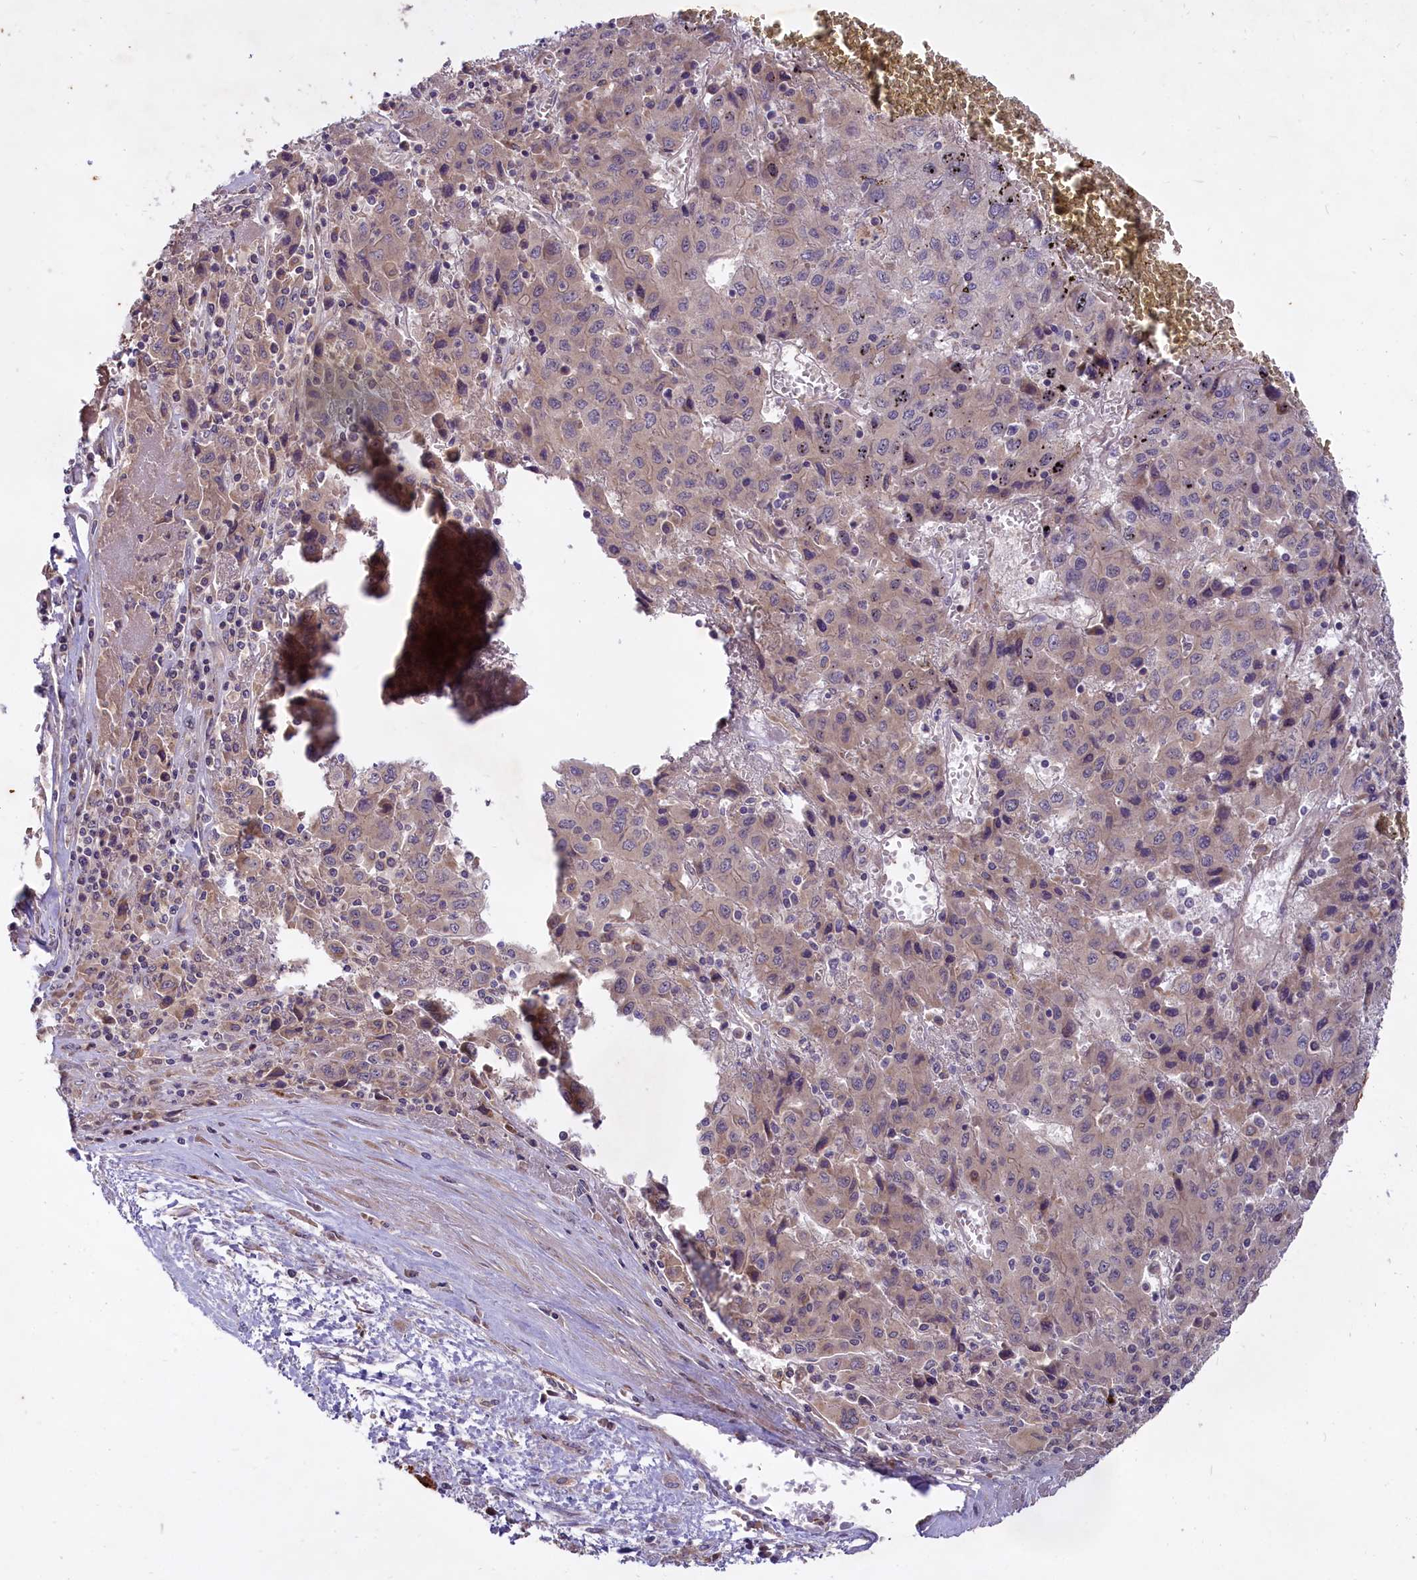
{"staining": {"intensity": "weak", "quantity": "<25%", "location": "cytoplasmic/membranous"}, "tissue": "liver cancer", "cell_type": "Tumor cells", "image_type": "cancer", "snomed": [{"axis": "morphology", "description": "Carcinoma, Hepatocellular, NOS"}, {"axis": "topography", "description": "Liver"}], "caption": "This is a micrograph of immunohistochemistry staining of liver hepatocellular carcinoma, which shows no expression in tumor cells.", "gene": "MEMO1", "patient": {"sex": "female", "age": 53}}